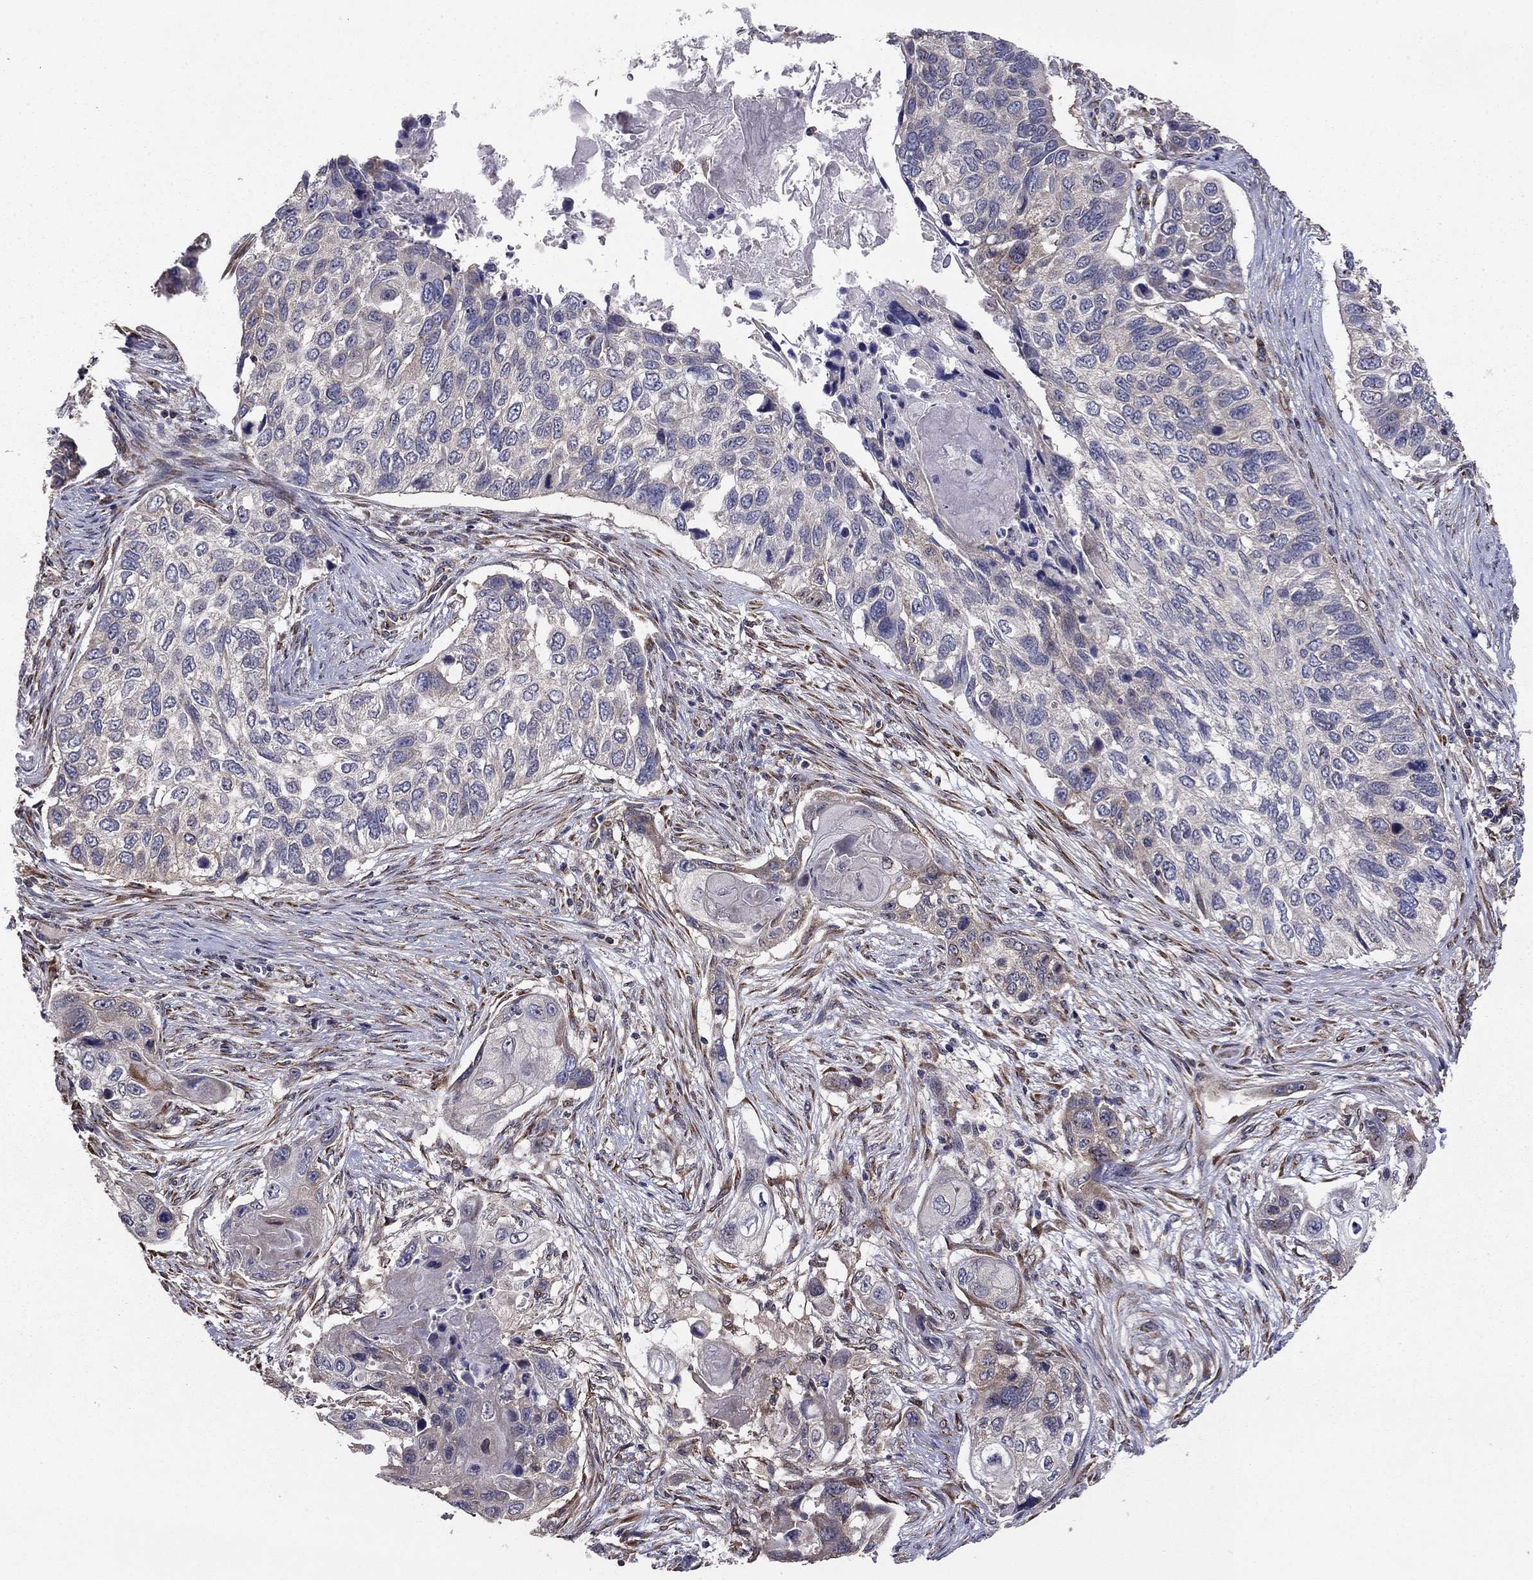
{"staining": {"intensity": "weak", "quantity": "25%-75%", "location": "cytoplasmic/membranous"}, "tissue": "lung cancer", "cell_type": "Tumor cells", "image_type": "cancer", "snomed": [{"axis": "morphology", "description": "Normal tissue, NOS"}, {"axis": "morphology", "description": "Squamous cell carcinoma, NOS"}, {"axis": "topography", "description": "Bronchus"}, {"axis": "topography", "description": "Lung"}], "caption": "Protein staining of squamous cell carcinoma (lung) tissue shows weak cytoplasmic/membranous expression in about 25%-75% of tumor cells.", "gene": "NKIRAS1", "patient": {"sex": "male", "age": 69}}